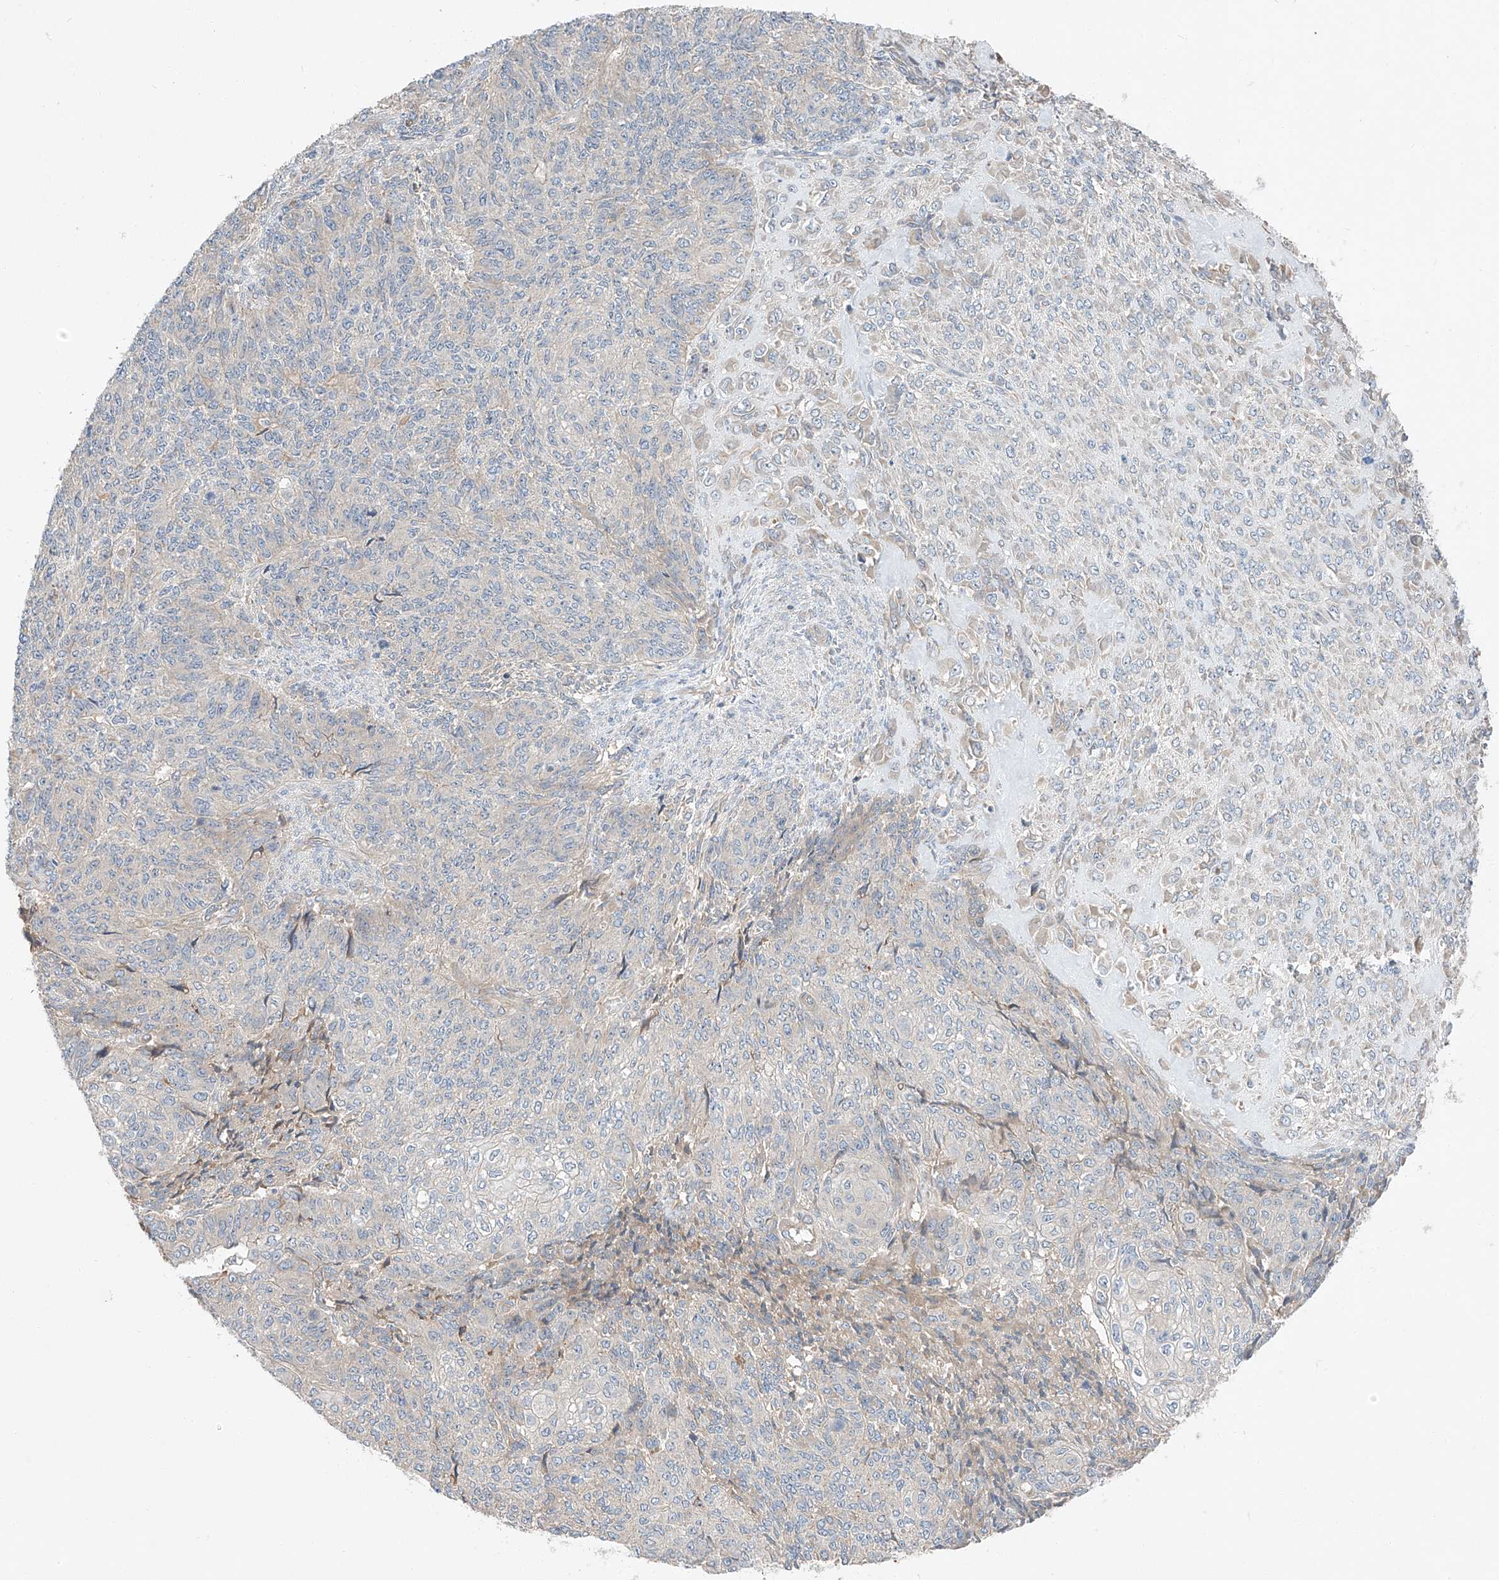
{"staining": {"intensity": "weak", "quantity": "<25%", "location": "cytoplasmic/membranous"}, "tissue": "endometrial cancer", "cell_type": "Tumor cells", "image_type": "cancer", "snomed": [{"axis": "morphology", "description": "Adenocarcinoma, NOS"}, {"axis": "topography", "description": "Endometrium"}], "caption": "Tumor cells show no significant staining in endometrial cancer. The staining was performed using DAB to visualize the protein expression in brown, while the nuclei were stained in blue with hematoxylin (Magnification: 20x).", "gene": "RUSC1", "patient": {"sex": "female", "age": 32}}